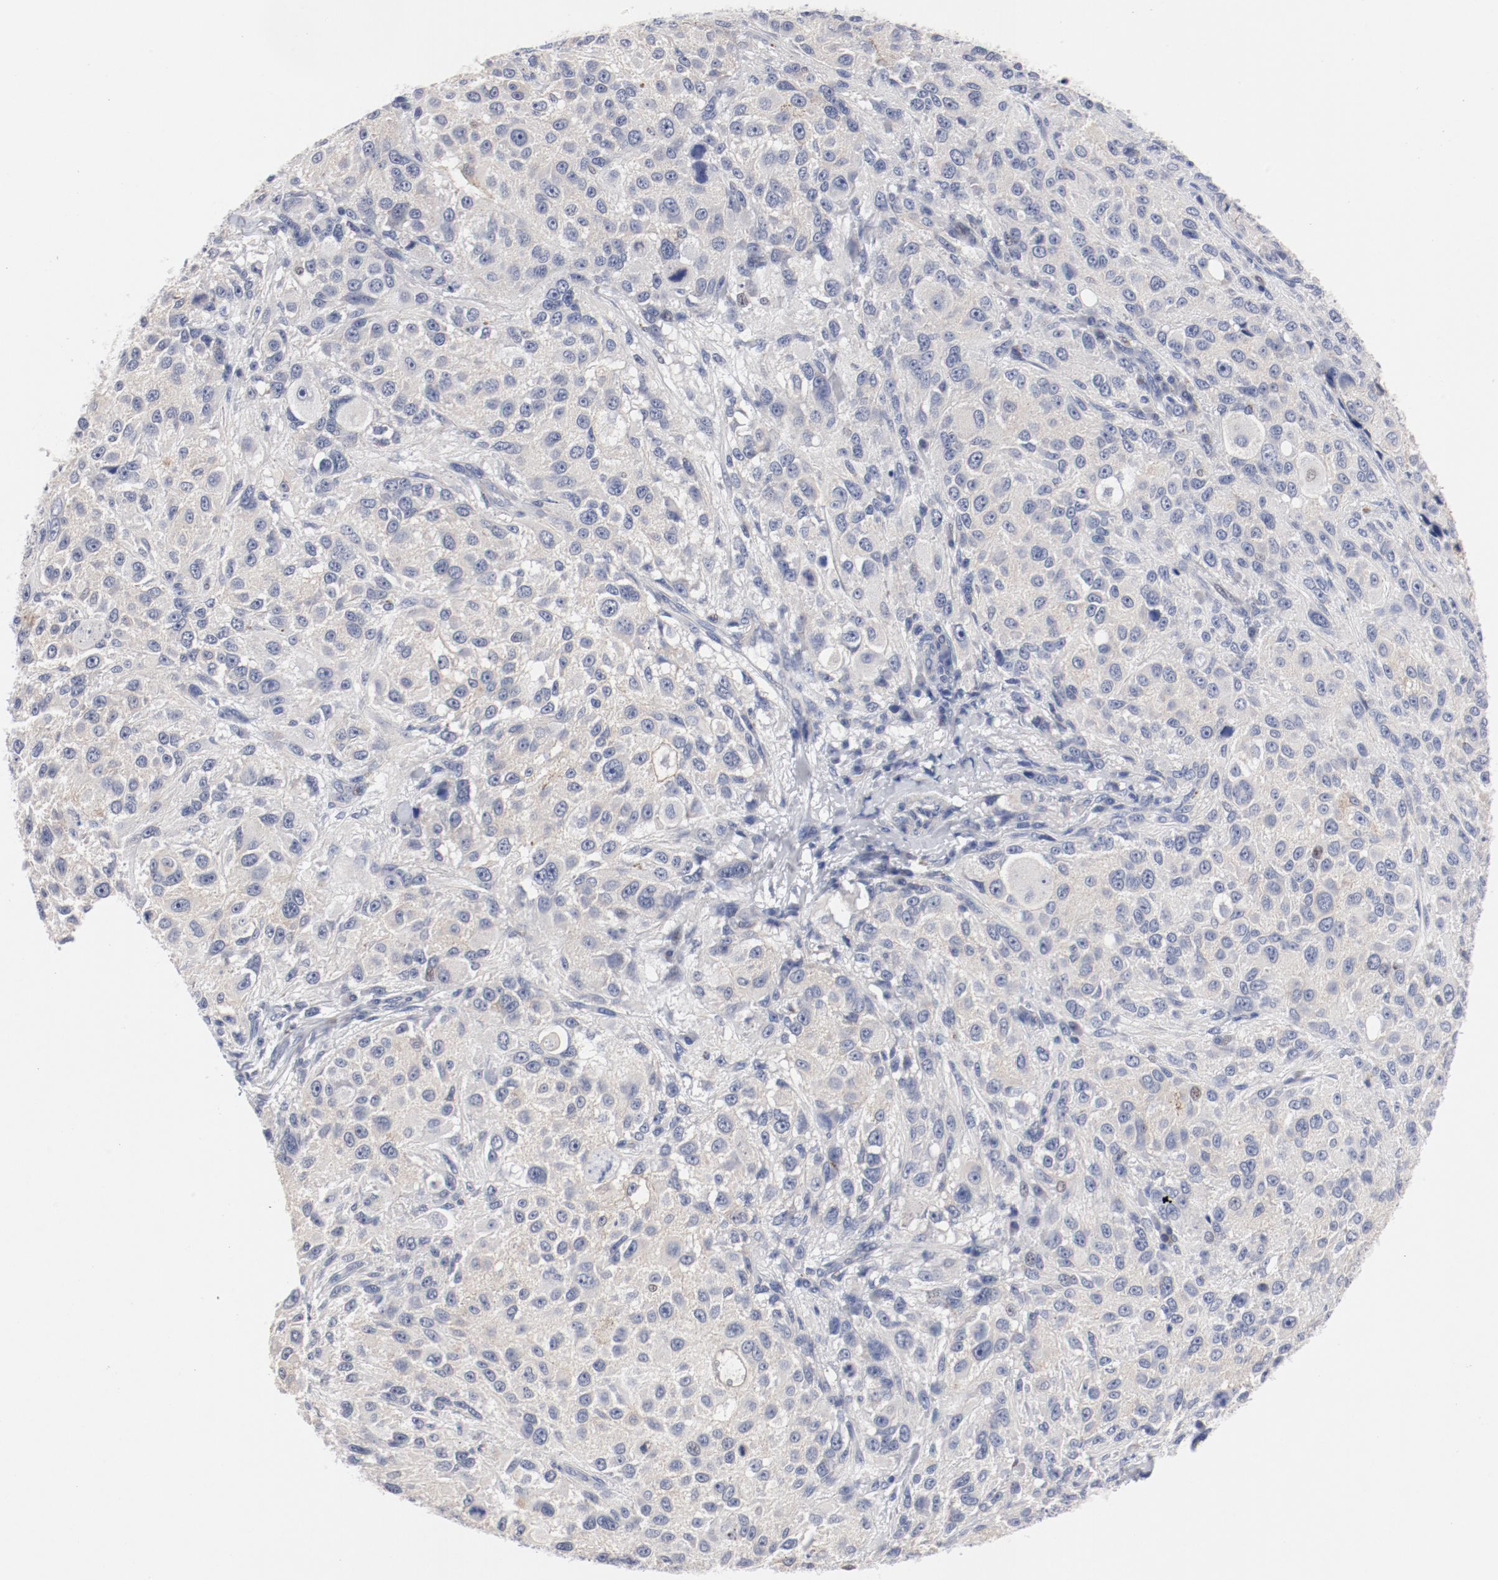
{"staining": {"intensity": "negative", "quantity": "none", "location": "none"}, "tissue": "melanoma", "cell_type": "Tumor cells", "image_type": "cancer", "snomed": [{"axis": "morphology", "description": "Necrosis, NOS"}, {"axis": "morphology", "description": "Malignant melanoma, NOS"}, {"axis": "topography", "description": "Skin"}], "caption": "Micrograph shows no protein positivity in tumor cells of melanoma tissue.", "gene": "KCNK13", "patient": {"sex": "female", "age": 87}}